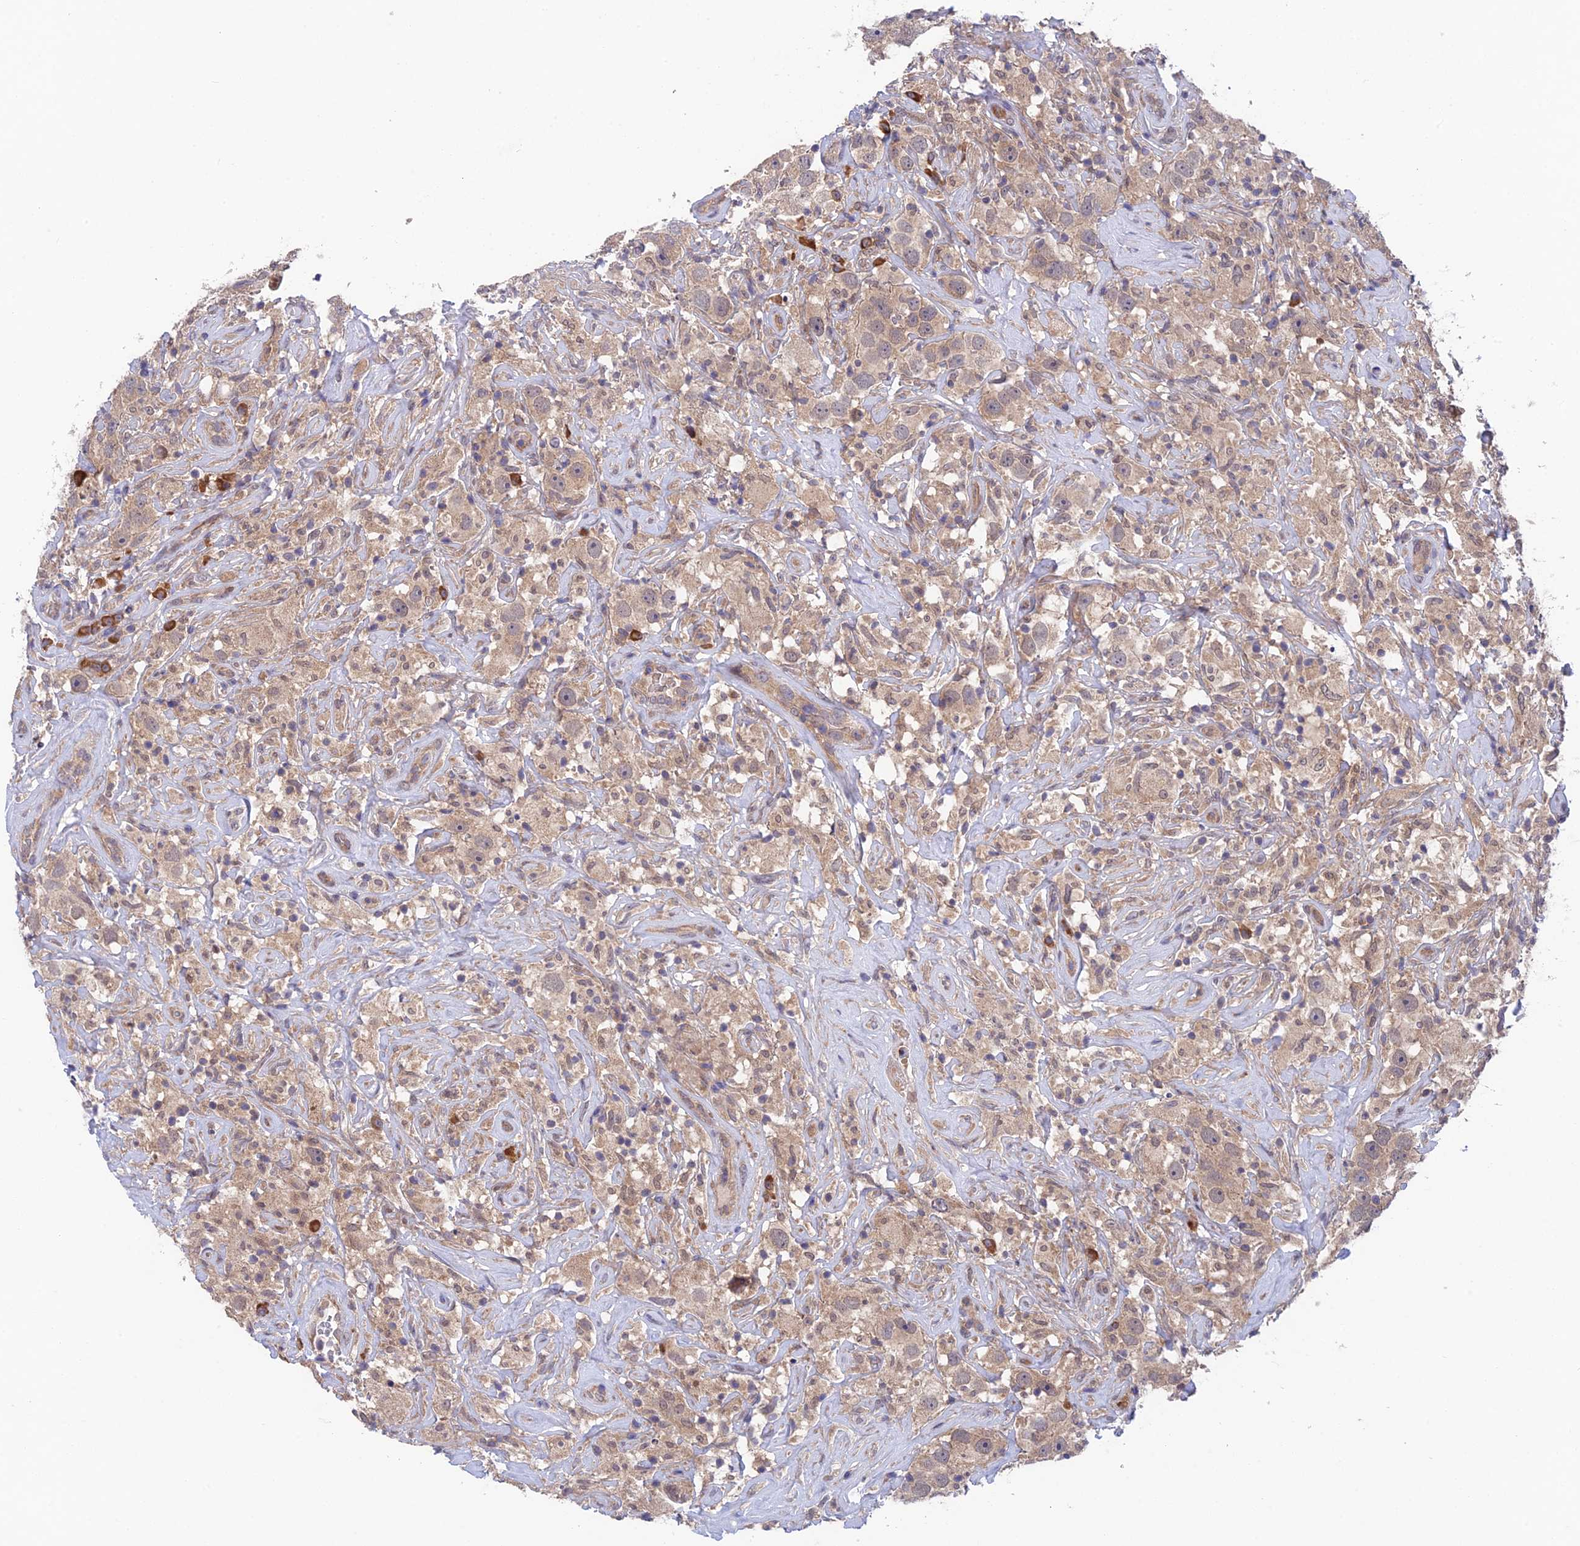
{"staining": {"intensity": "weak", "quantity": "25%-75%", "location": "cytoplasmic/membranous"}, "tissue": "testis cancer", "cell_type": "Tumor cells", "image_type": "cancer", "snomed": [{"axis": "morphology", "description": "Seminoma, NOS"}, {"axis": "topography", "description": "Testis"}], "caption": "Immunohistochemical staining of human testis cancer (seminoma) reveals low levels of weak cytoplasmic/membranous expression in about 25%-75% of tumor cells. (brown staining indicates protein expression, while blue staining denotes nuclei).", "gene": "UROS", "patient": {"sex": "male", "age": 49}}